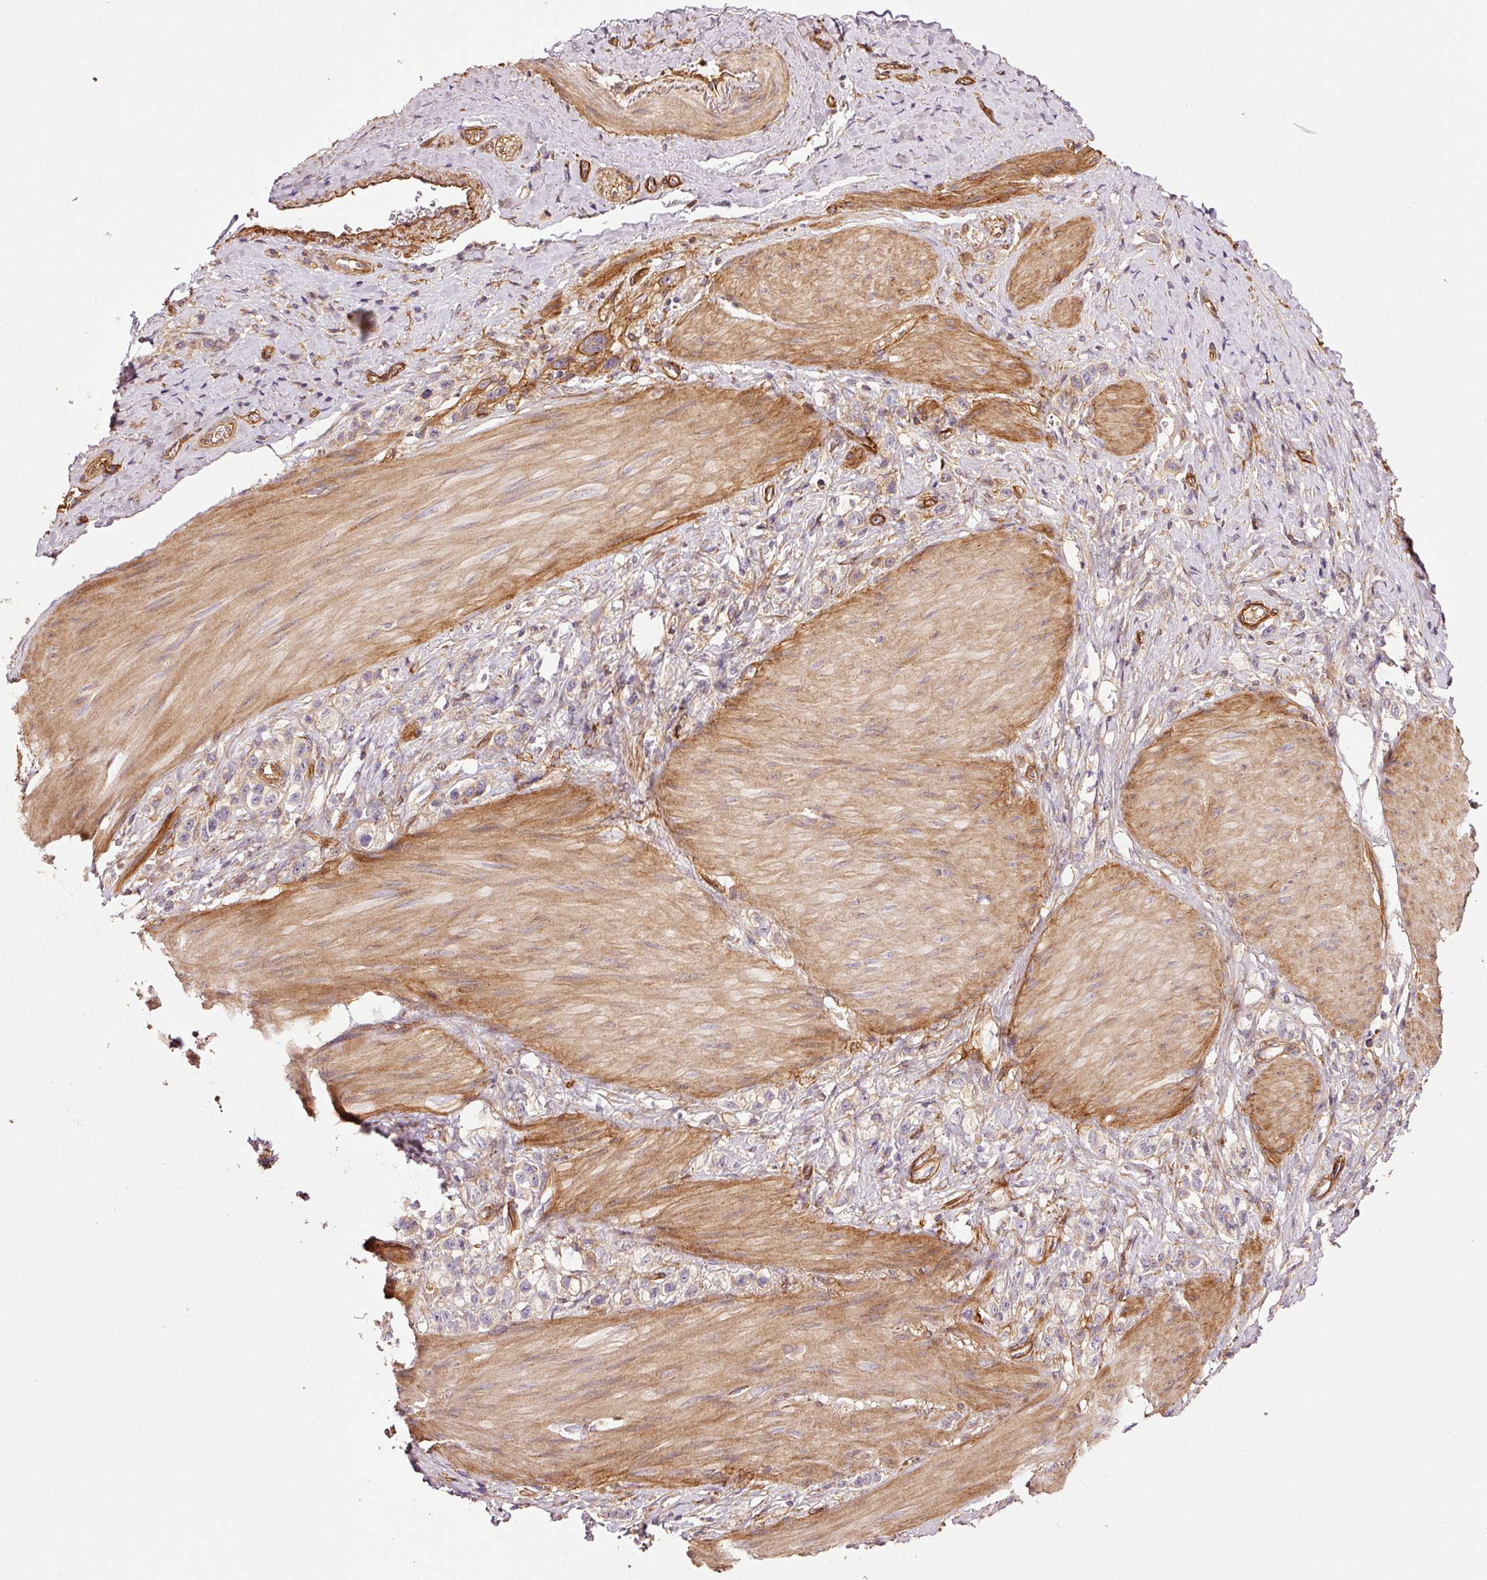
{"staining": {"intensity": "weak", "quantity": "<25%", "location": "cytoplasmic/membranous"}, "tissue": "stomach cancer", "cell_type": "Tumor cells", "image_type": "cancer", "snomed": [{"axis": "morphology", "description": "Adenocarcinoma, NOS"}, {"axis": "topography", "description": "Stomach"}], "caption": "An immunohistochemistry histopathology image of stomach cancer (adenocarcinoma) is shown. There is no staining in tumor cells of stomach cancer (adenocarcinoma).", "gene": "NID2", "patient": {"sex": "female", "age": 65}}